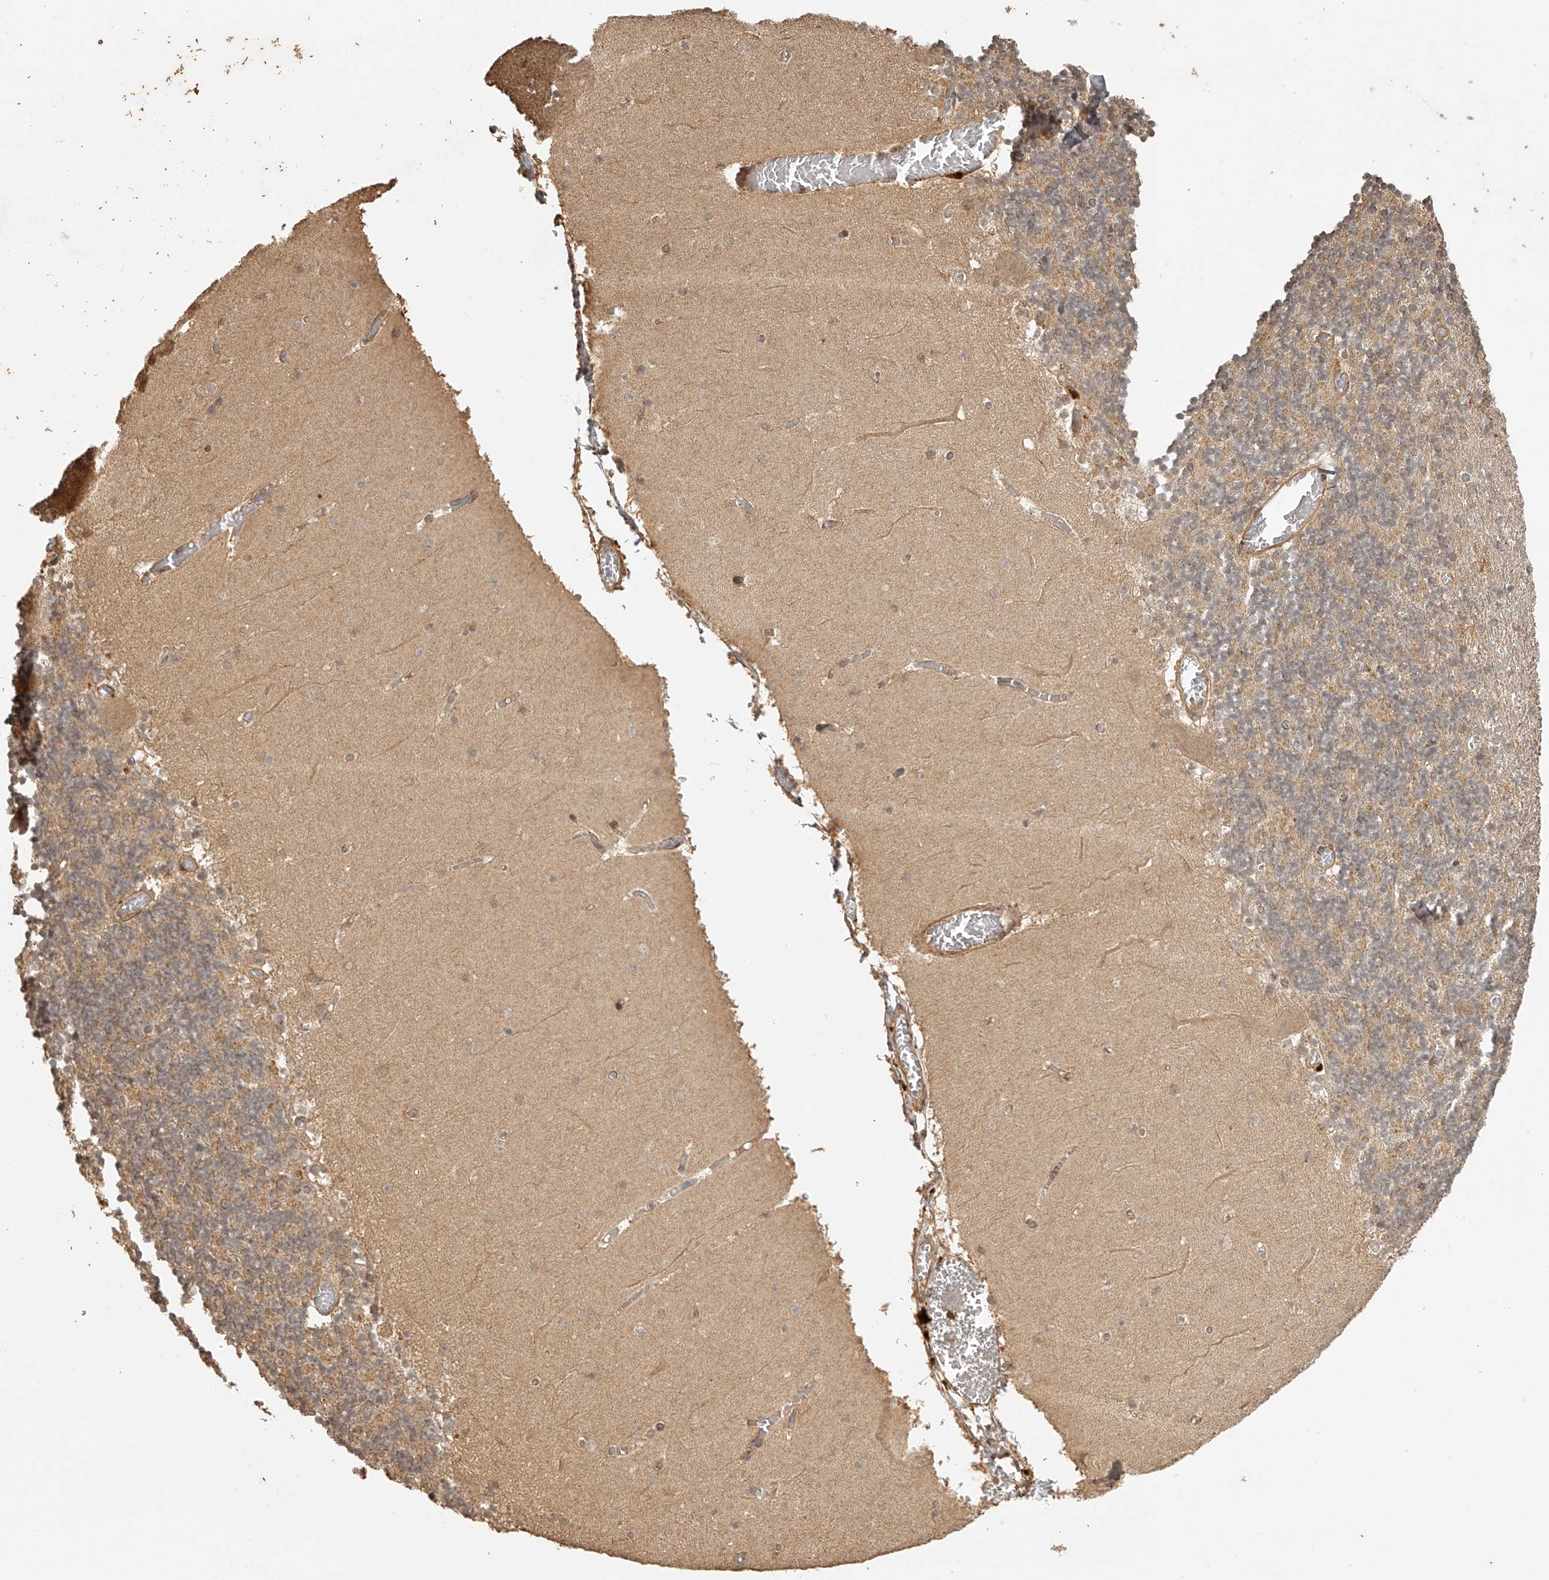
{"staining": {"intensity": "moderate", "quantity": ">75%", "location": "cytoplasmic/membranous"}, "tissue": "cerebellum", "cell_type": "Cells in granular layer", "image_type": "normal", "snomed": [{"axis": "morphology", "description": "Normal tissue, NOS"}, {"axis": "topography", "description": "Cerebellum"}], "caption": "Brown immunohistochemical staining in benign cerebellum exhibits moderate cytoplasmic/membranous expression in approximately >75% of cells in granular layer.", "gene": "BCL2L11", "patient": {"sex": "female", "age": 28}}